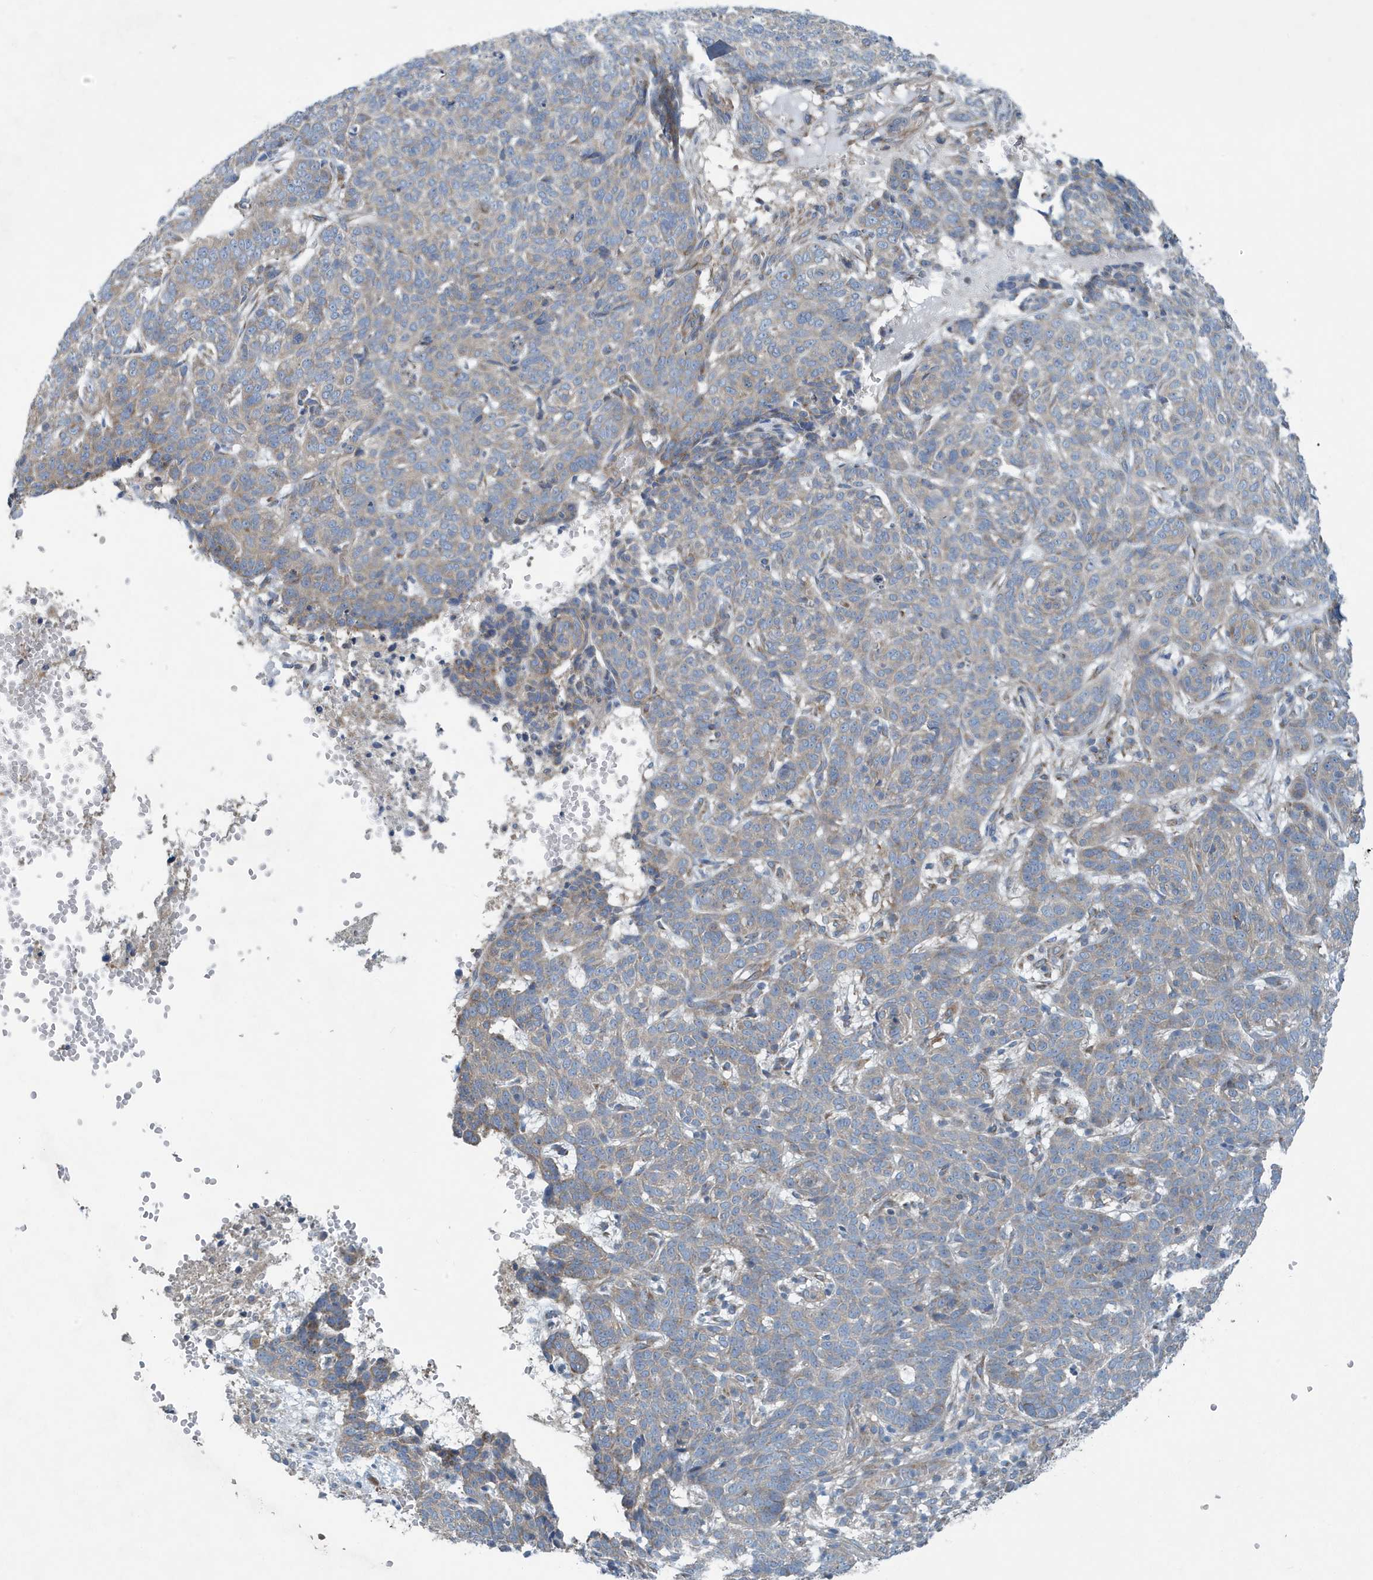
{"staining": {"intensity": "weak", "quantity": "<25%", "location": "cytoplasmic/membranous"}, "tissue": "skin cancer", "cell_type": "Tumor cells", "image_type": "cancer", "snomed": [{"axis": "morphology", "description": "Basal cell carcinoma"}, {"axis": "topography", "description": "Skin"}], "caption": "Tumor cells are negative for brown protein staining in basal cell carcinoma (skin).", "gene": "PPM1M", "patient": {"sex": "male", "age": 85}}